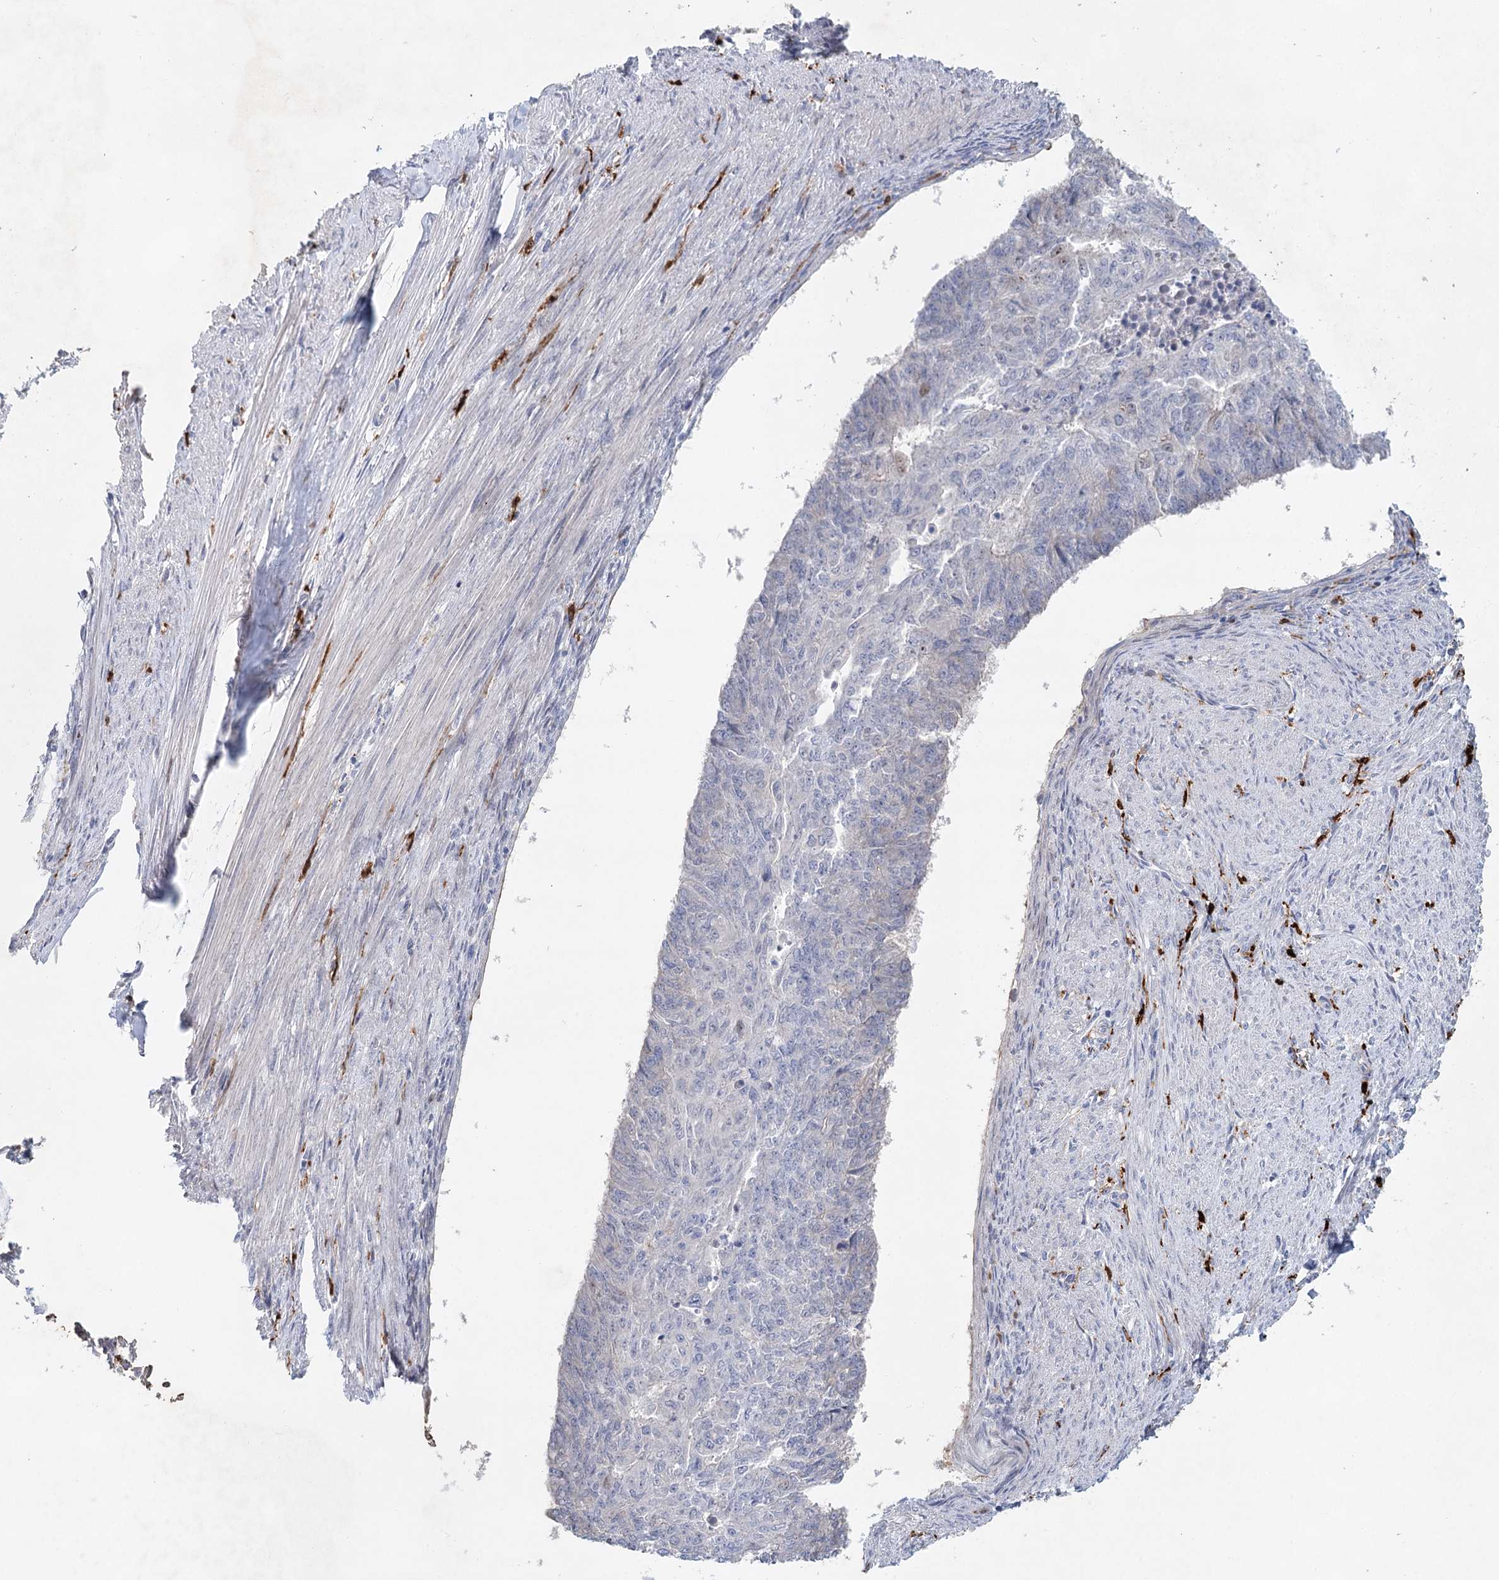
{"staining": {"intensity": "negative", "quantity": "none", "location": "none"}, "tissue": "endometrial cancer", "cell_type": "Tumor cells", "image_type": "cancer", "snomed": [{"axis": "morphology", "description": "Adenocarcinoma, NOS"}, {"axis": "topography", "description": "Endometrium"}], "caption": "This photomicrograph is of endometrial cancer stained with IHC to label a protein in brown with the nuclei are counter-stained blue. There is no expression in tumor cells.", "gene": "SLC19A3", "patient": {"sex": "female", "age": 32}}